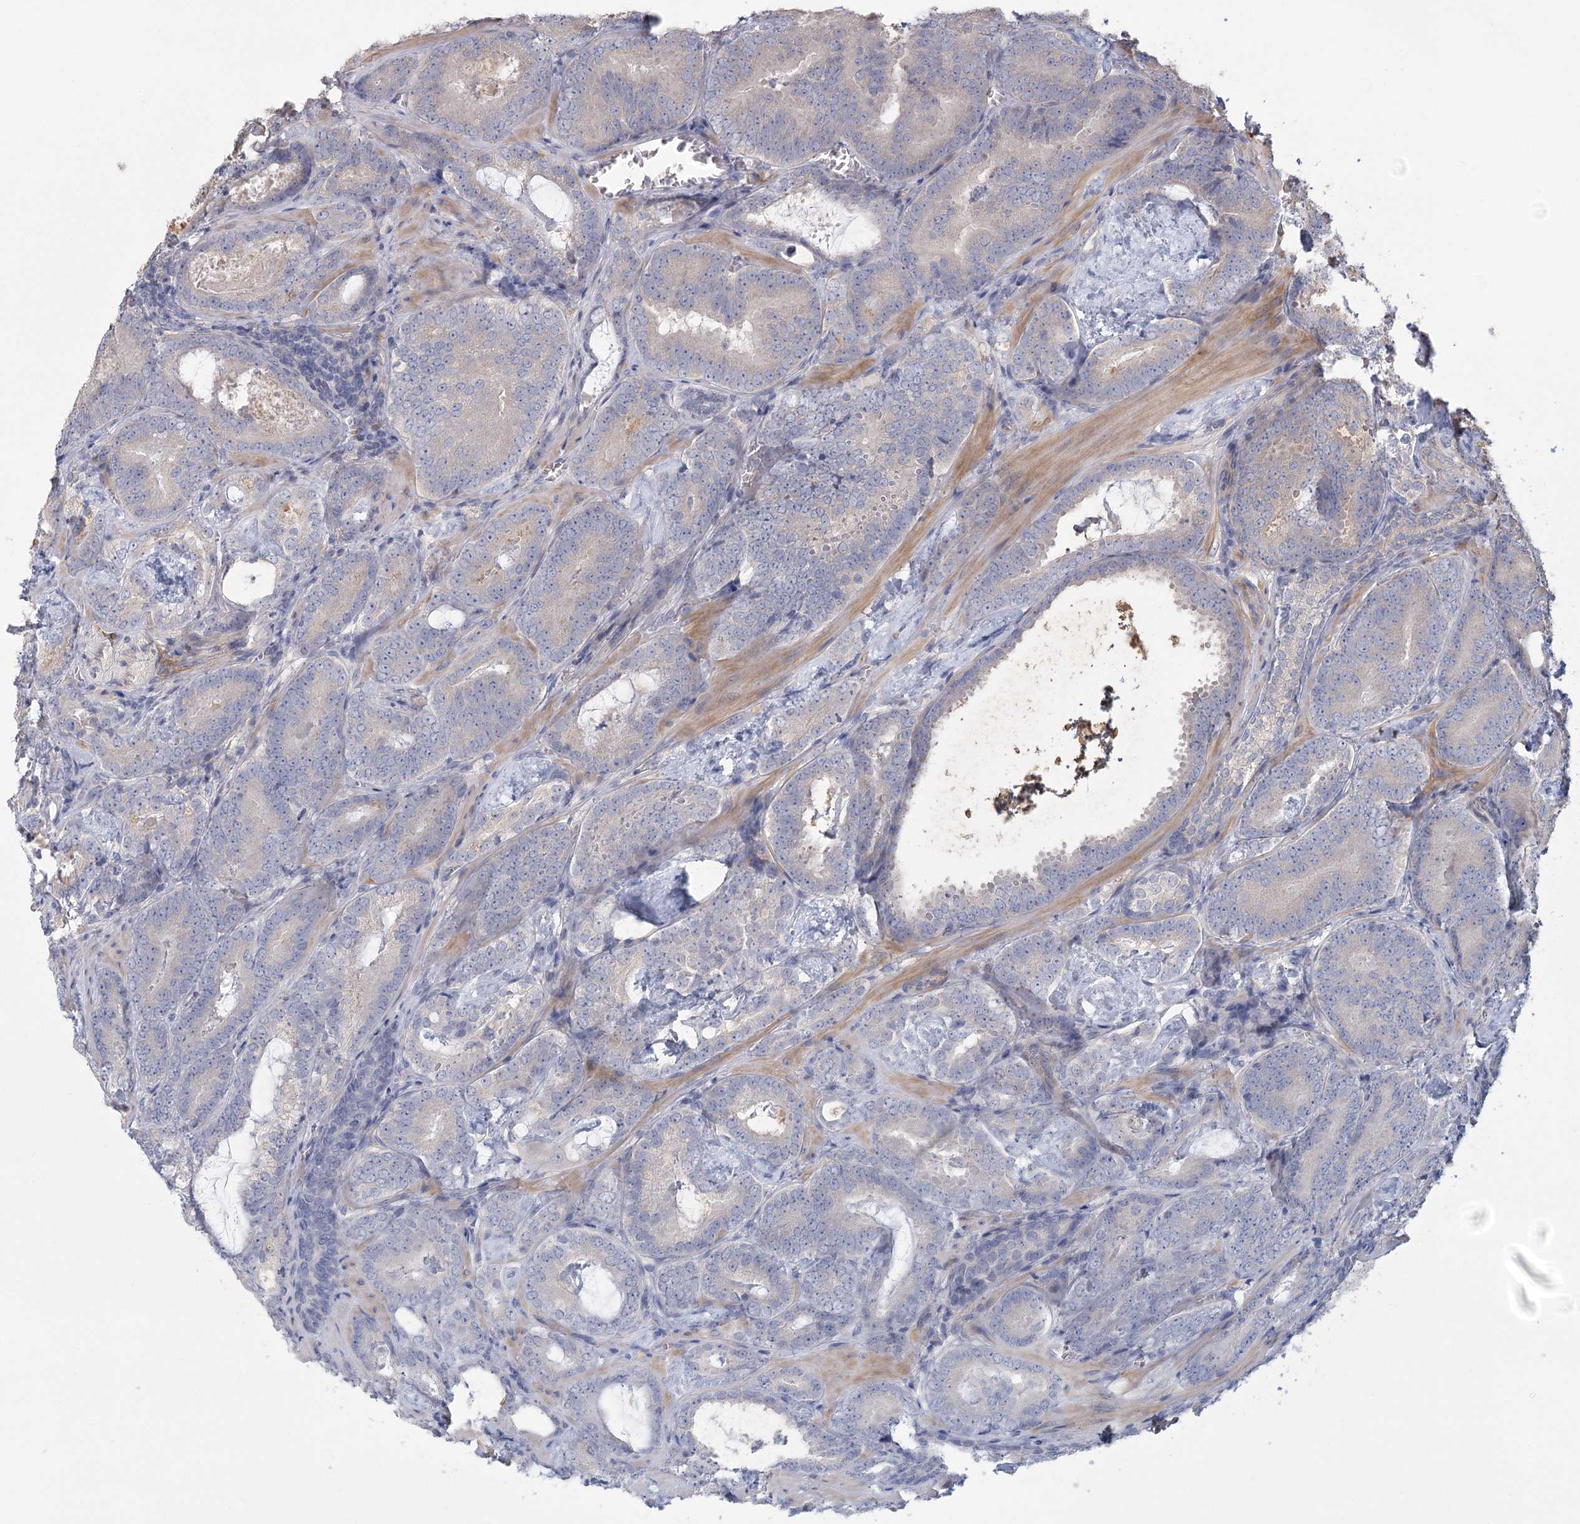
{"staining": {"intensity": "negative", "quantity": "none", "location": "none"}, "tissue": "prostate cancer", "cell_type": "Tumor cells", "image_type": "cancer", "snomed": [{"axis": "morphology", "description": "Adenocarcinoma, Low grade"}, {"axis": "topography", "description": "Prostate"}], "caption": "This is a photomicrograph of immunohistochemistry staining of low-grade adenocarcinoma (prostate), which shows no positivity in tumor cells. (Immunohistochemistry, brightfield microscopy, high magnification).", "gene": "CNTLN", "patient": {"sex": "male", "age": 60}}